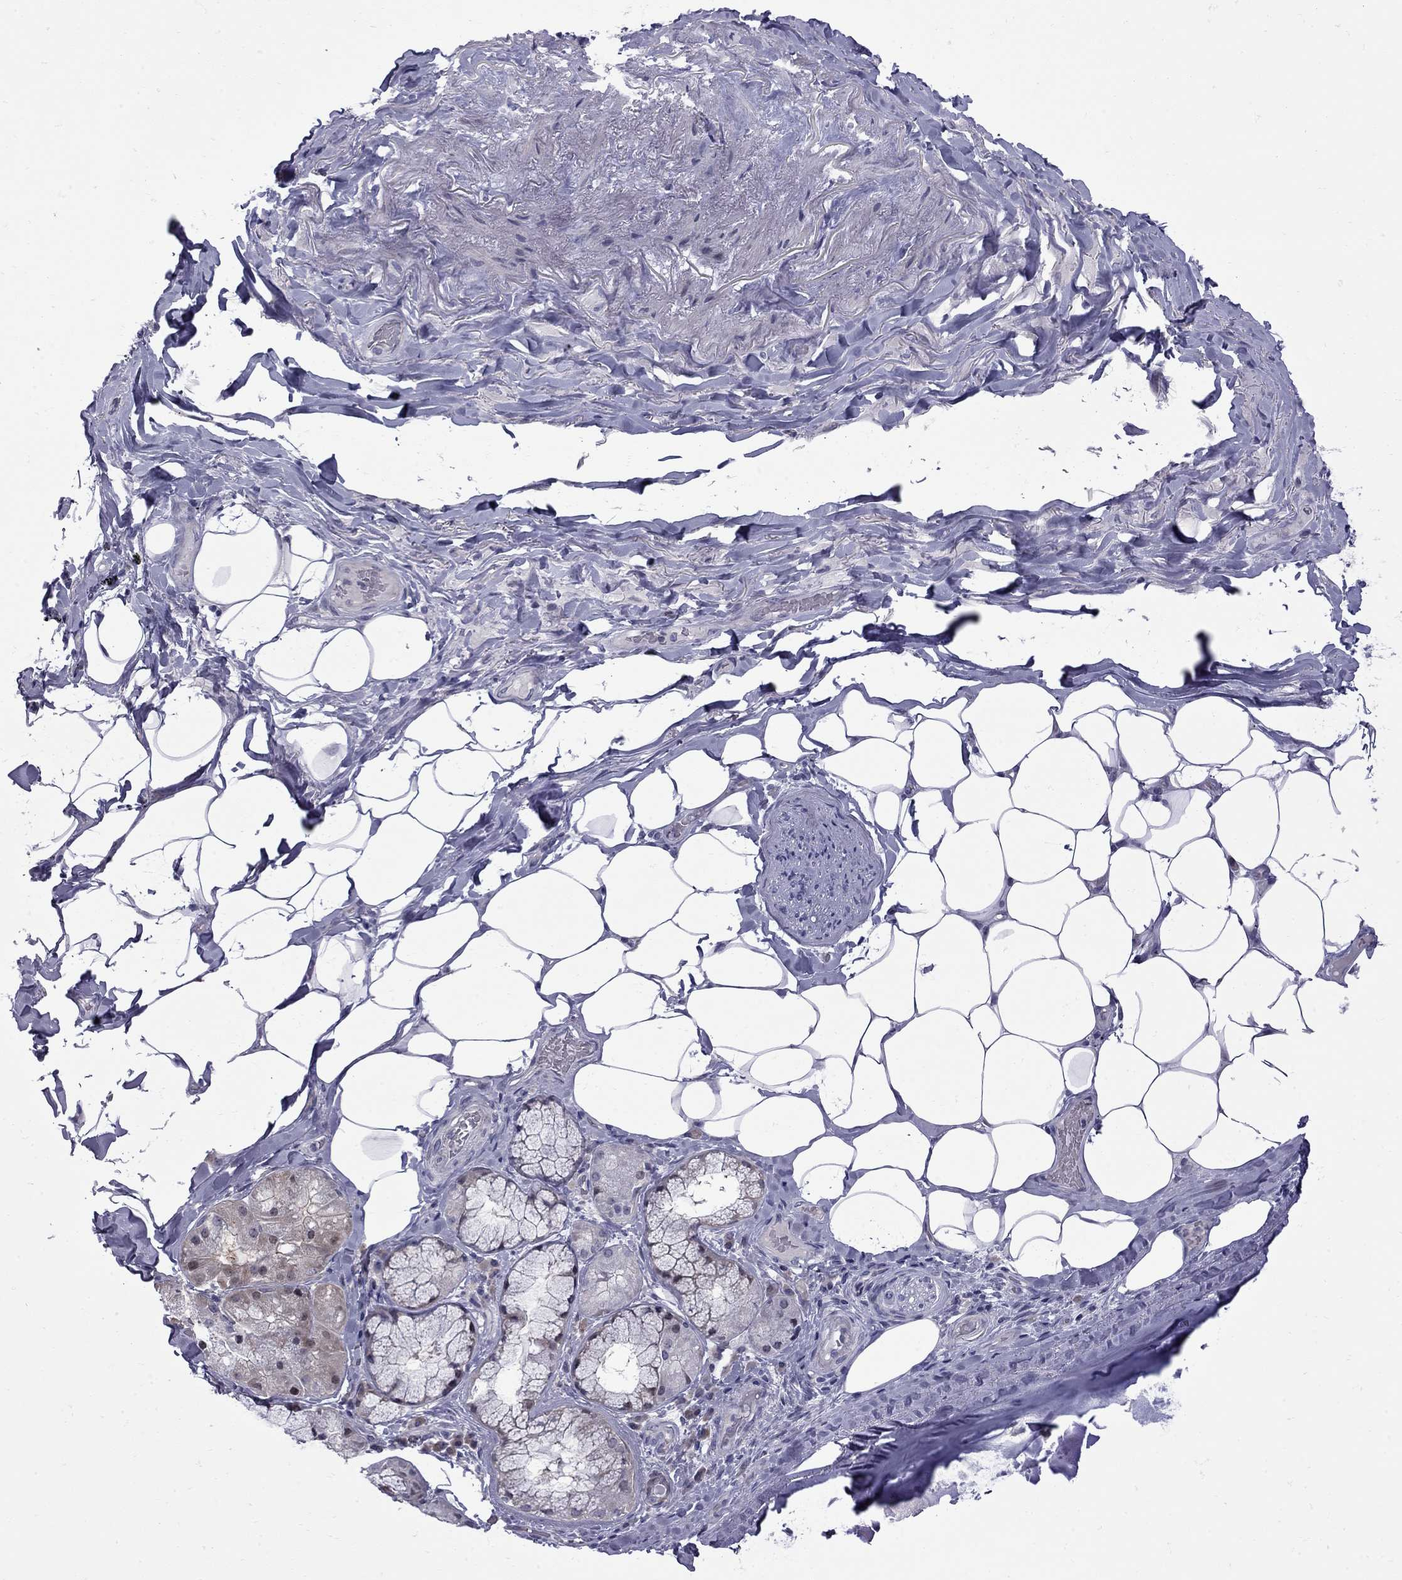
{"staining": {"intensity": "negative", "quantity": "none", "location": "none"}, "tissue": "adipose tissue", "cell_type": "Adipocytes", "image_type": "normal", "snomed": [{"axis": "morphology", "description": "Normal tissue, NOS"}, {"axis": "topography", "description": "Bronchus"}, {"axis": "topography", "description": "Lung"}], "caption": "Adipocytes are negative for brown protein staining in normal adipose tissue.", "gene": "NRARP", "patient": {"sex": "female", "age": 57}}